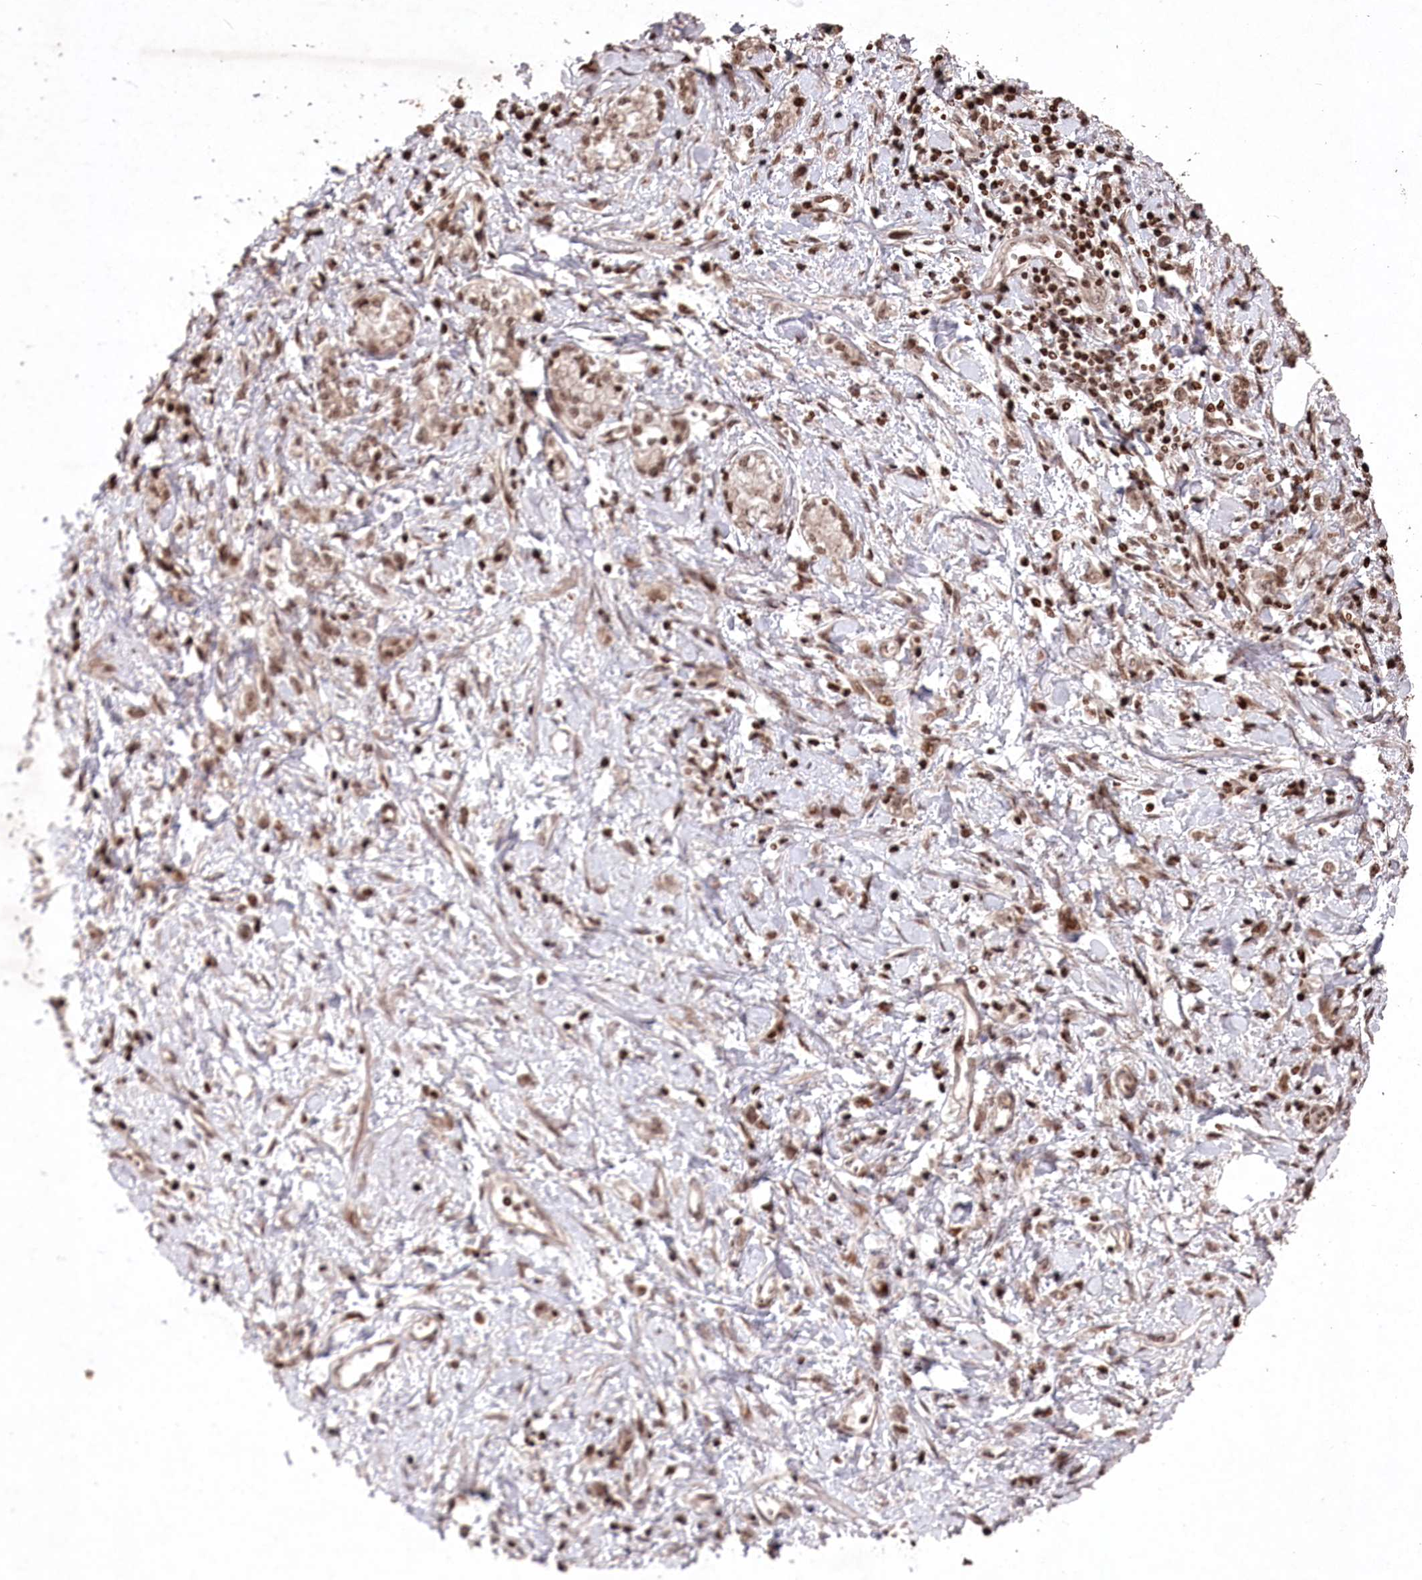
{"staining": {"intensity": "moderate", "quantity": ">75%", "location": "nuclear"}, "tissue": "stomach cancer", "cell_type": "Tumor cells", "image_type": "cancer", "snomed": [{"axis": "morphology", "description": "Adenocarcinoma, NOS"}, {"axis": "topography", "description": "Stomach"}], "caption": "A micrograph of adenocarcinoma (stomach) stained for a protein reveals moderate nuclear brown staining in tumor cells. (IHC, brightfield microscopy, high magnification).", "gene": "CCSER2", "patient": {"sex": "female", "age": 76}}